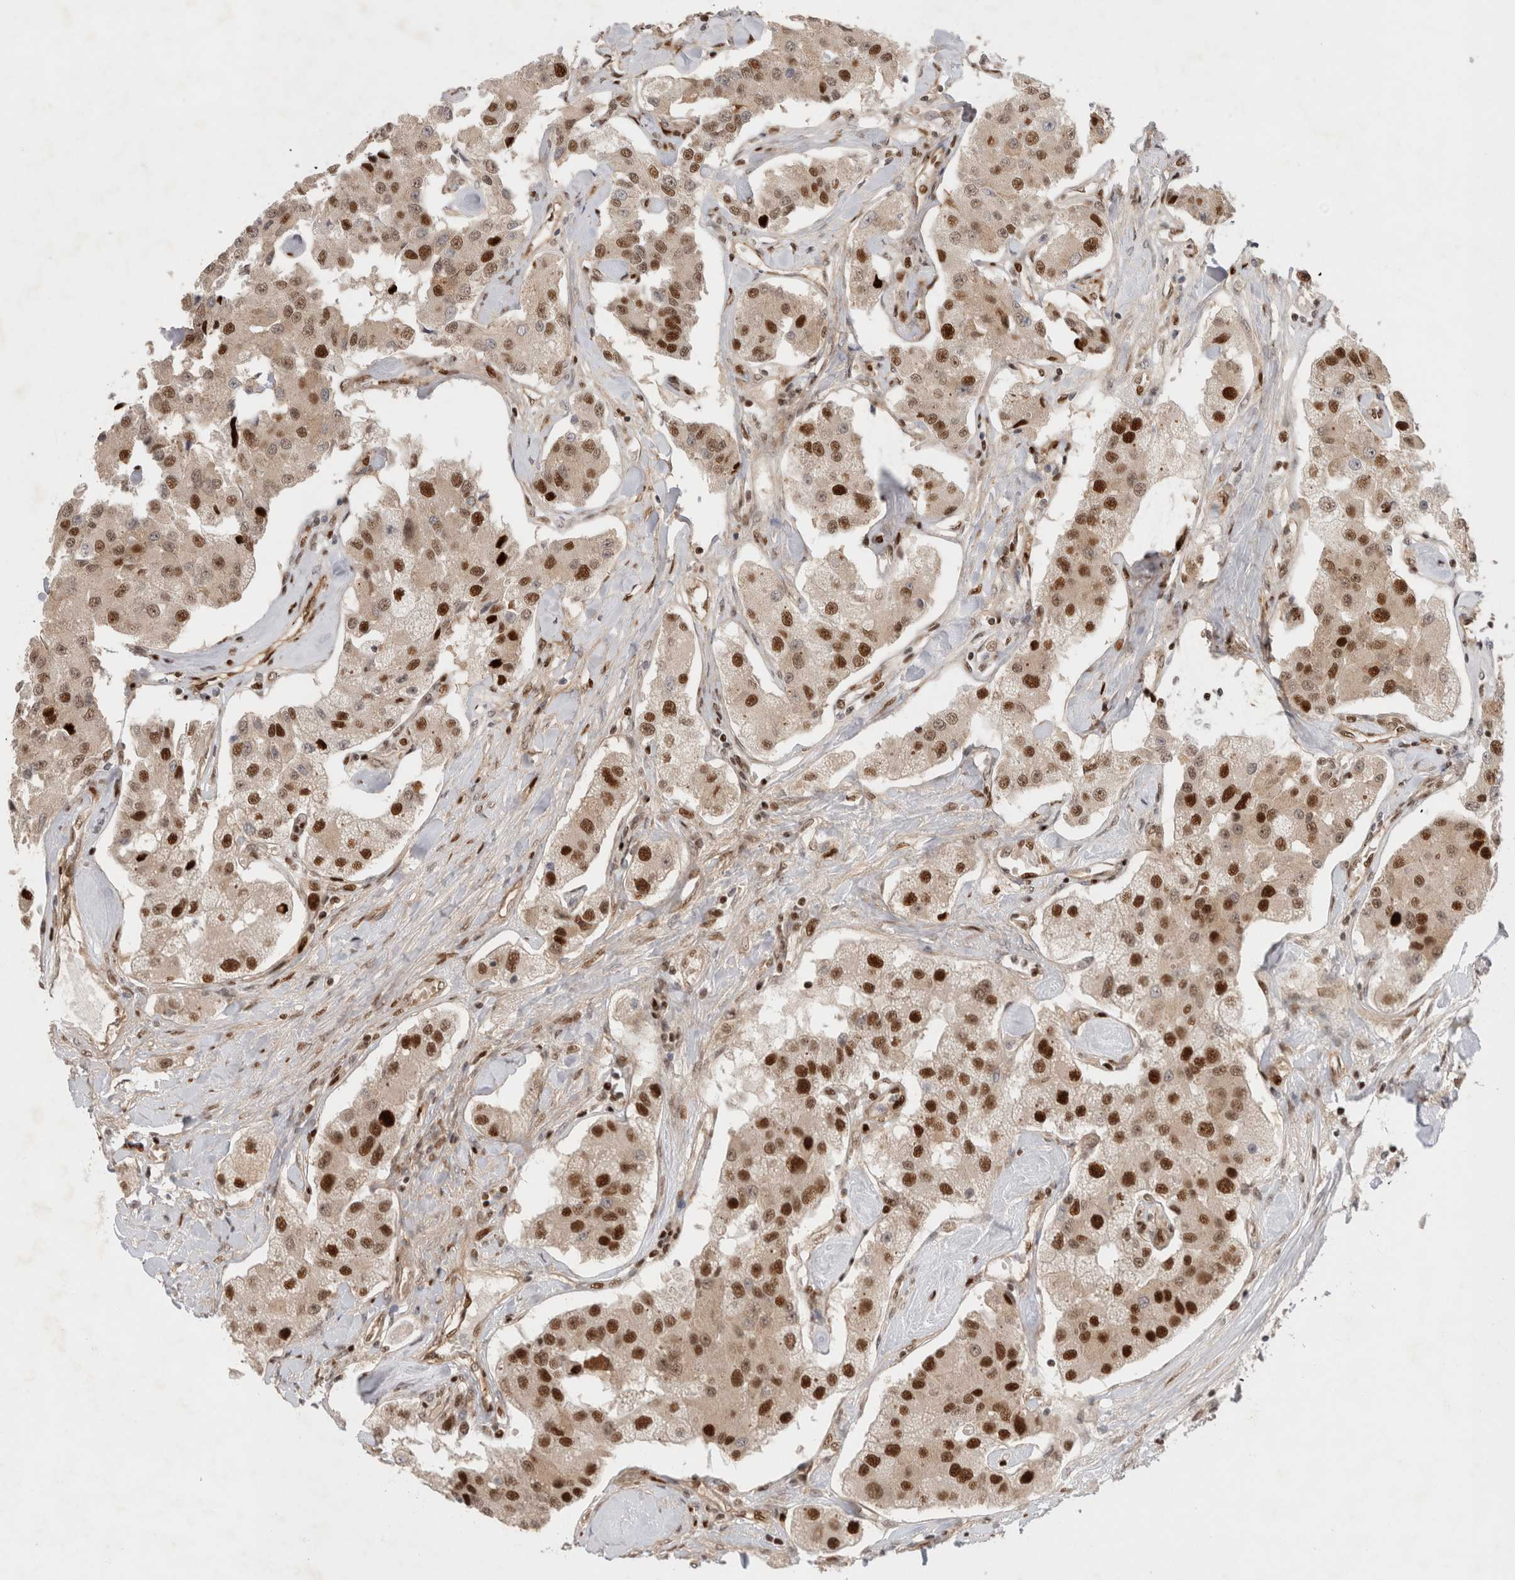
{"staining": {"intensity": "strong", "quantity": ">75%", "location": "nuclear"}, "tissue": "carcinoid", "cell_type": "Tumor cells", "image_type": "cancer", "snomed": [{"axis": "morphology", "description": "Carcinoid, malignant, NOS"}, {"axis": "topography", "description": "Pancreas"}], "caption": "The image shows staining of carcinoid, revealing strong nuclear protein expression (brown color) within tumor cells.", "gene": "TCF4", "patient": {"sex": "male", "age": 41}}